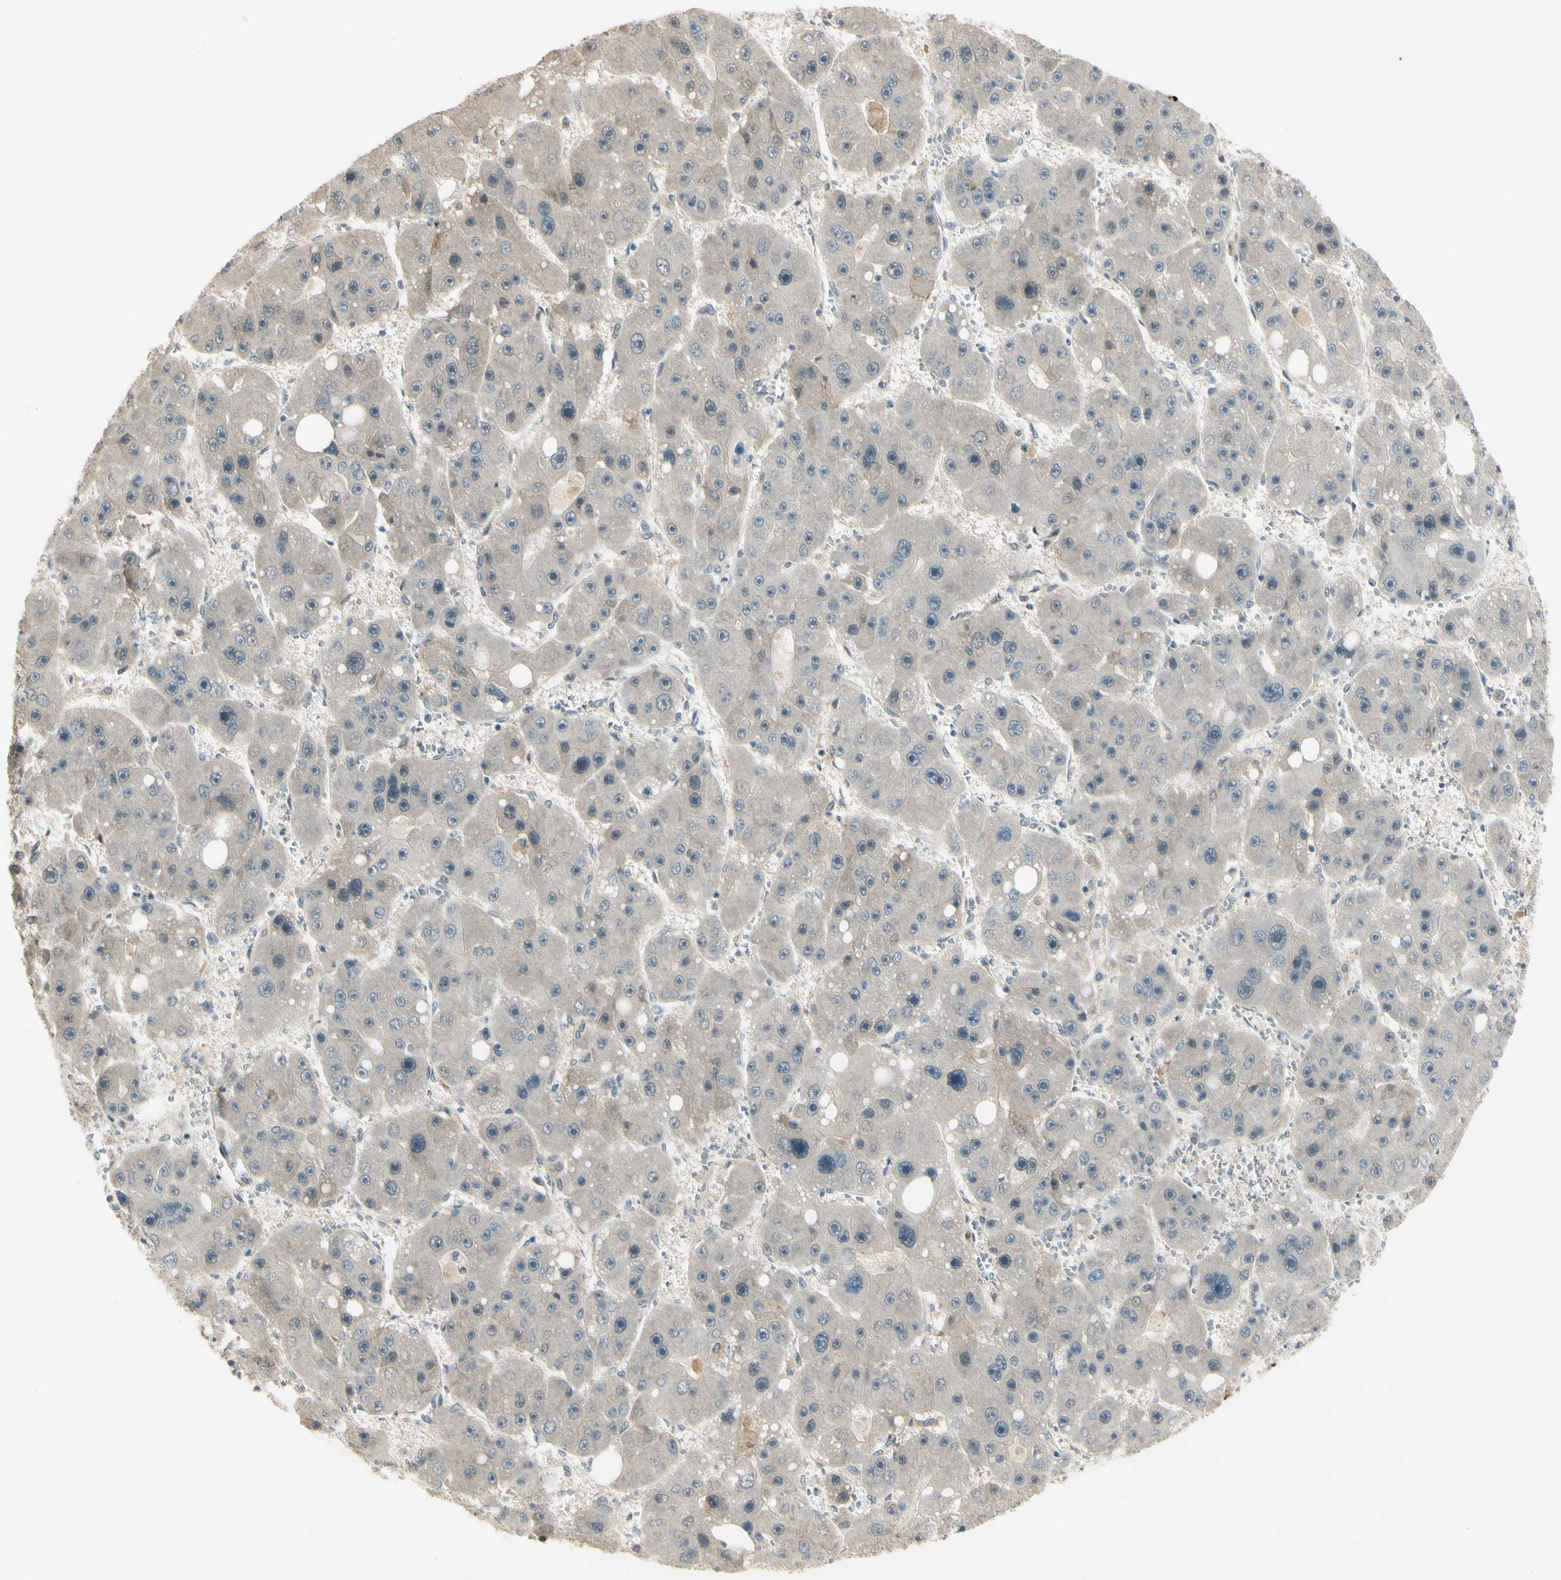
{"staining": {"intensity": "weak", "quantity": "<25%", "location": "cytoplasmic/membranous"}, "tissue": "liver cancer", "cell_type": "Tumor cells", "image_type": "cancer", "snomed": [{"axis": "morphology", "description": "Carcinoma, Hepatocellular, NOS"}, {"axis": "topography", "description": "Liver"}], "caption": "This micrograph is of liver hepatocellular carcinoma stained with IHC to label a protein in brown with the nuclei are counter-stained blue. There is no expression in tumor cells.", "gene": "EPHB3", "patient": {"sex": "female", "age": 61}}